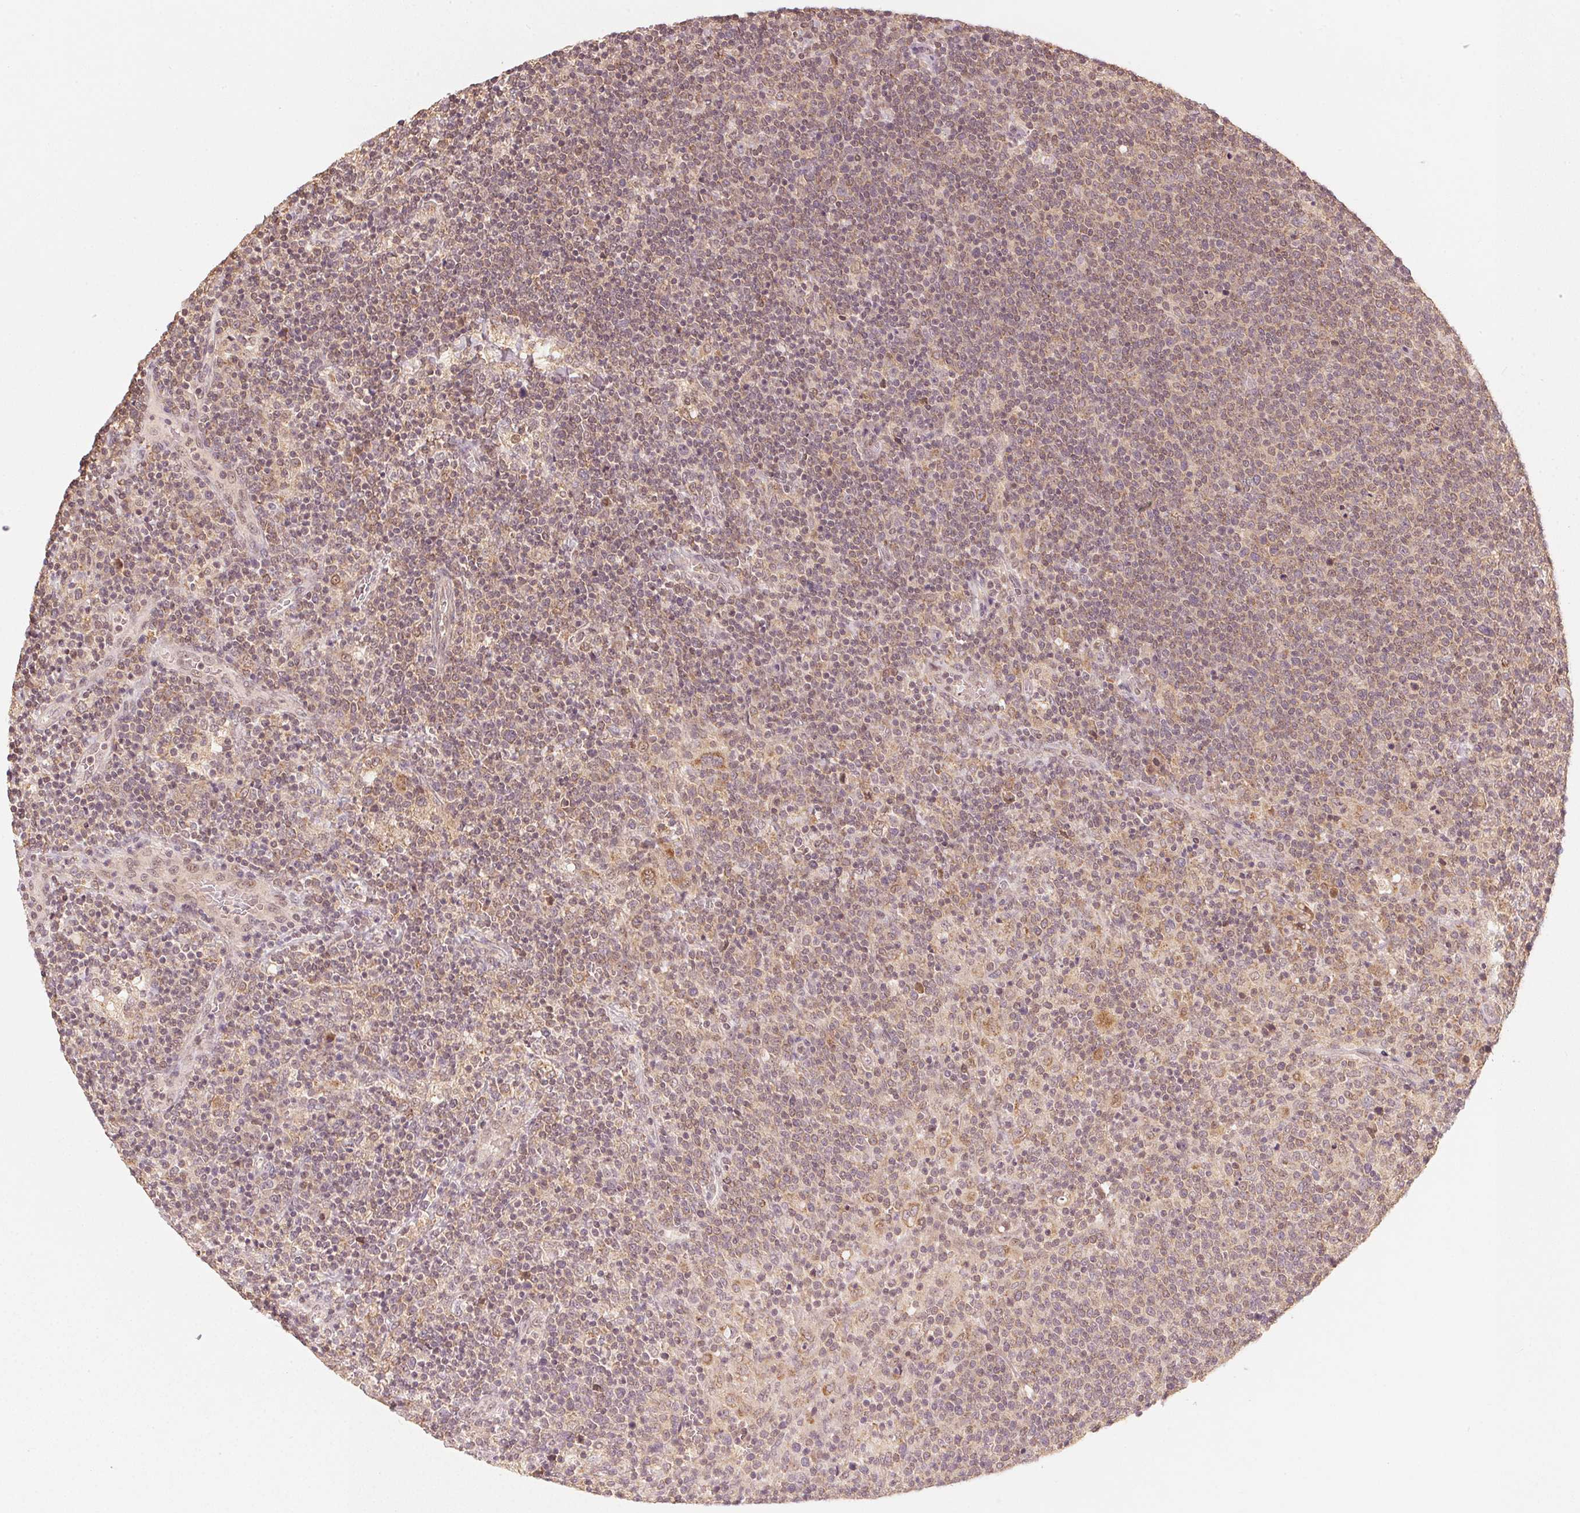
{"staining": {"intensity": "weak", "quantity": "25%-75%", "location": "cytoplasmic/membranous,nuclear"}, "tissue": "lymphoma", "cell_type": "Tumor cells", "image_type": "cancer", "snomed": [{"axis": "morphology", "description": "Malignant lymphoma, non-Hodgkin's type, High grade"}, {"axis": "topography", "description": "Lymph node"}], "caption": "Immunohistochemistry of human high-grade malignant lymphoma, non-Hodgkin's type demonstrates low levels of weak cytoplasmic/membranous and nuclear positivity in approximately 25%-75% of tumor cells. (DAB IHC, brown staining for protein, blue staining for nuclei).", "gene": "C2orf73", "patient": {"sex": "male", "age": 61}}